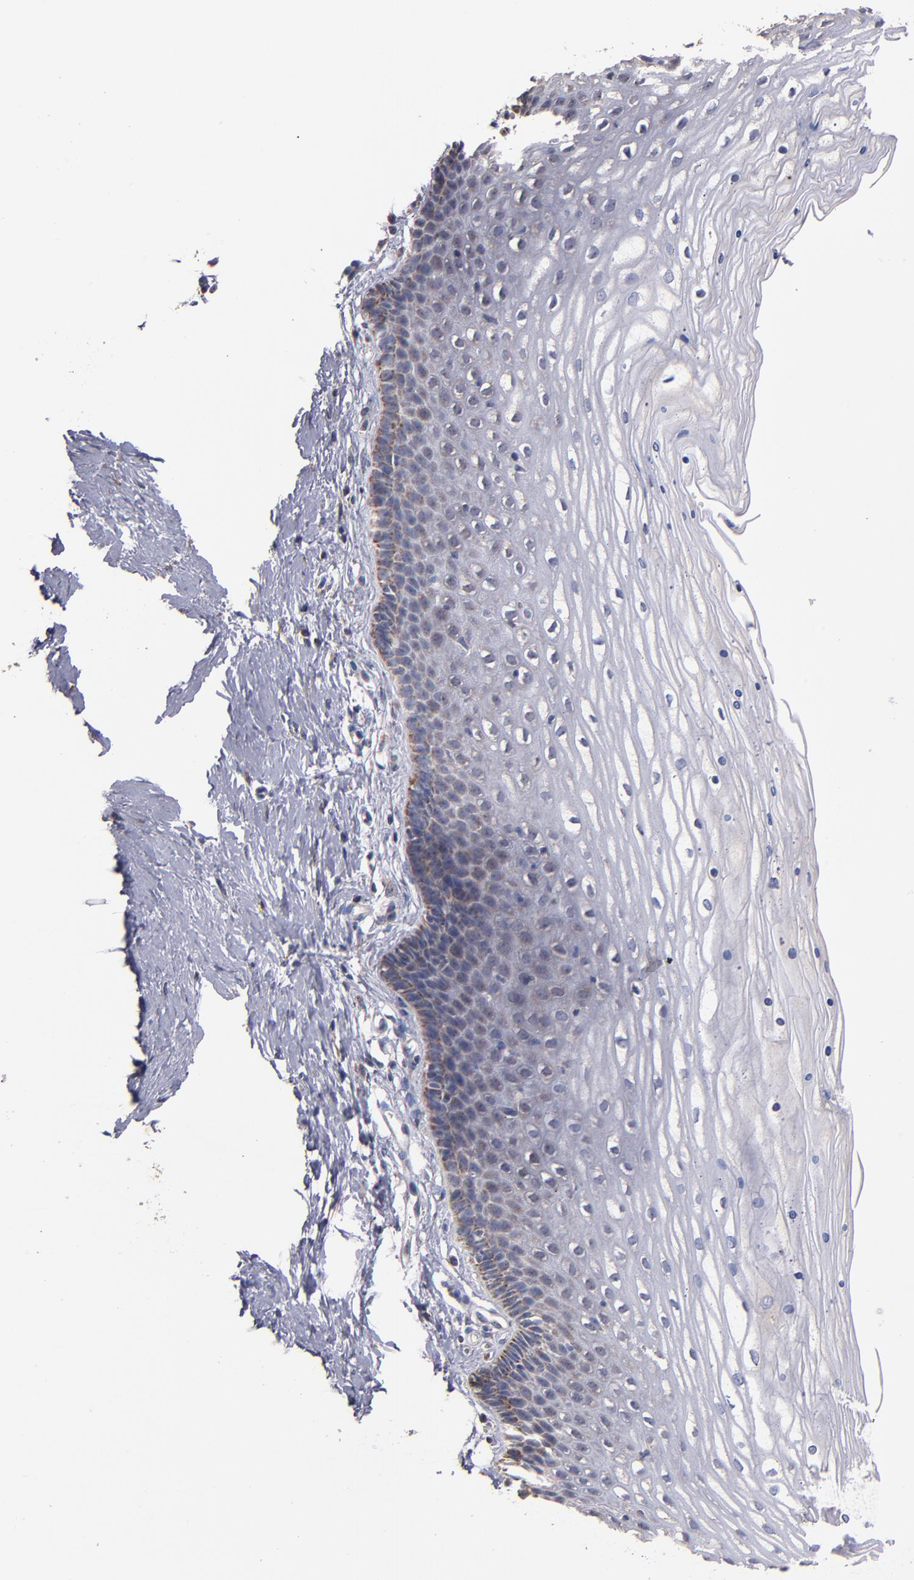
{"staining": {"intensity": "weak", "quantity": "25%-75%", "location": "cytoplasmic/membranous"}, "tissue": "cervix", "cell_type": "Glandular cells", "image_type": "normal", "snomed": [{"axis": "morphology", "description": "Normal tissue, NOS"}, {"axis": "topography", "description": "Cervix"}], "caption": "Immunohistochemistry histopathology image of normal cervix: human cervix stained using immunohistochemistry (IHC) reveals low levels of weak protein expression localized specifically in the cytoplasmic/membranous of glandular cells, appearing as a cytoplasmic/membranous brown color.", "gene": "DIABLO", "patient": {"sex": "female", "age": 39}}